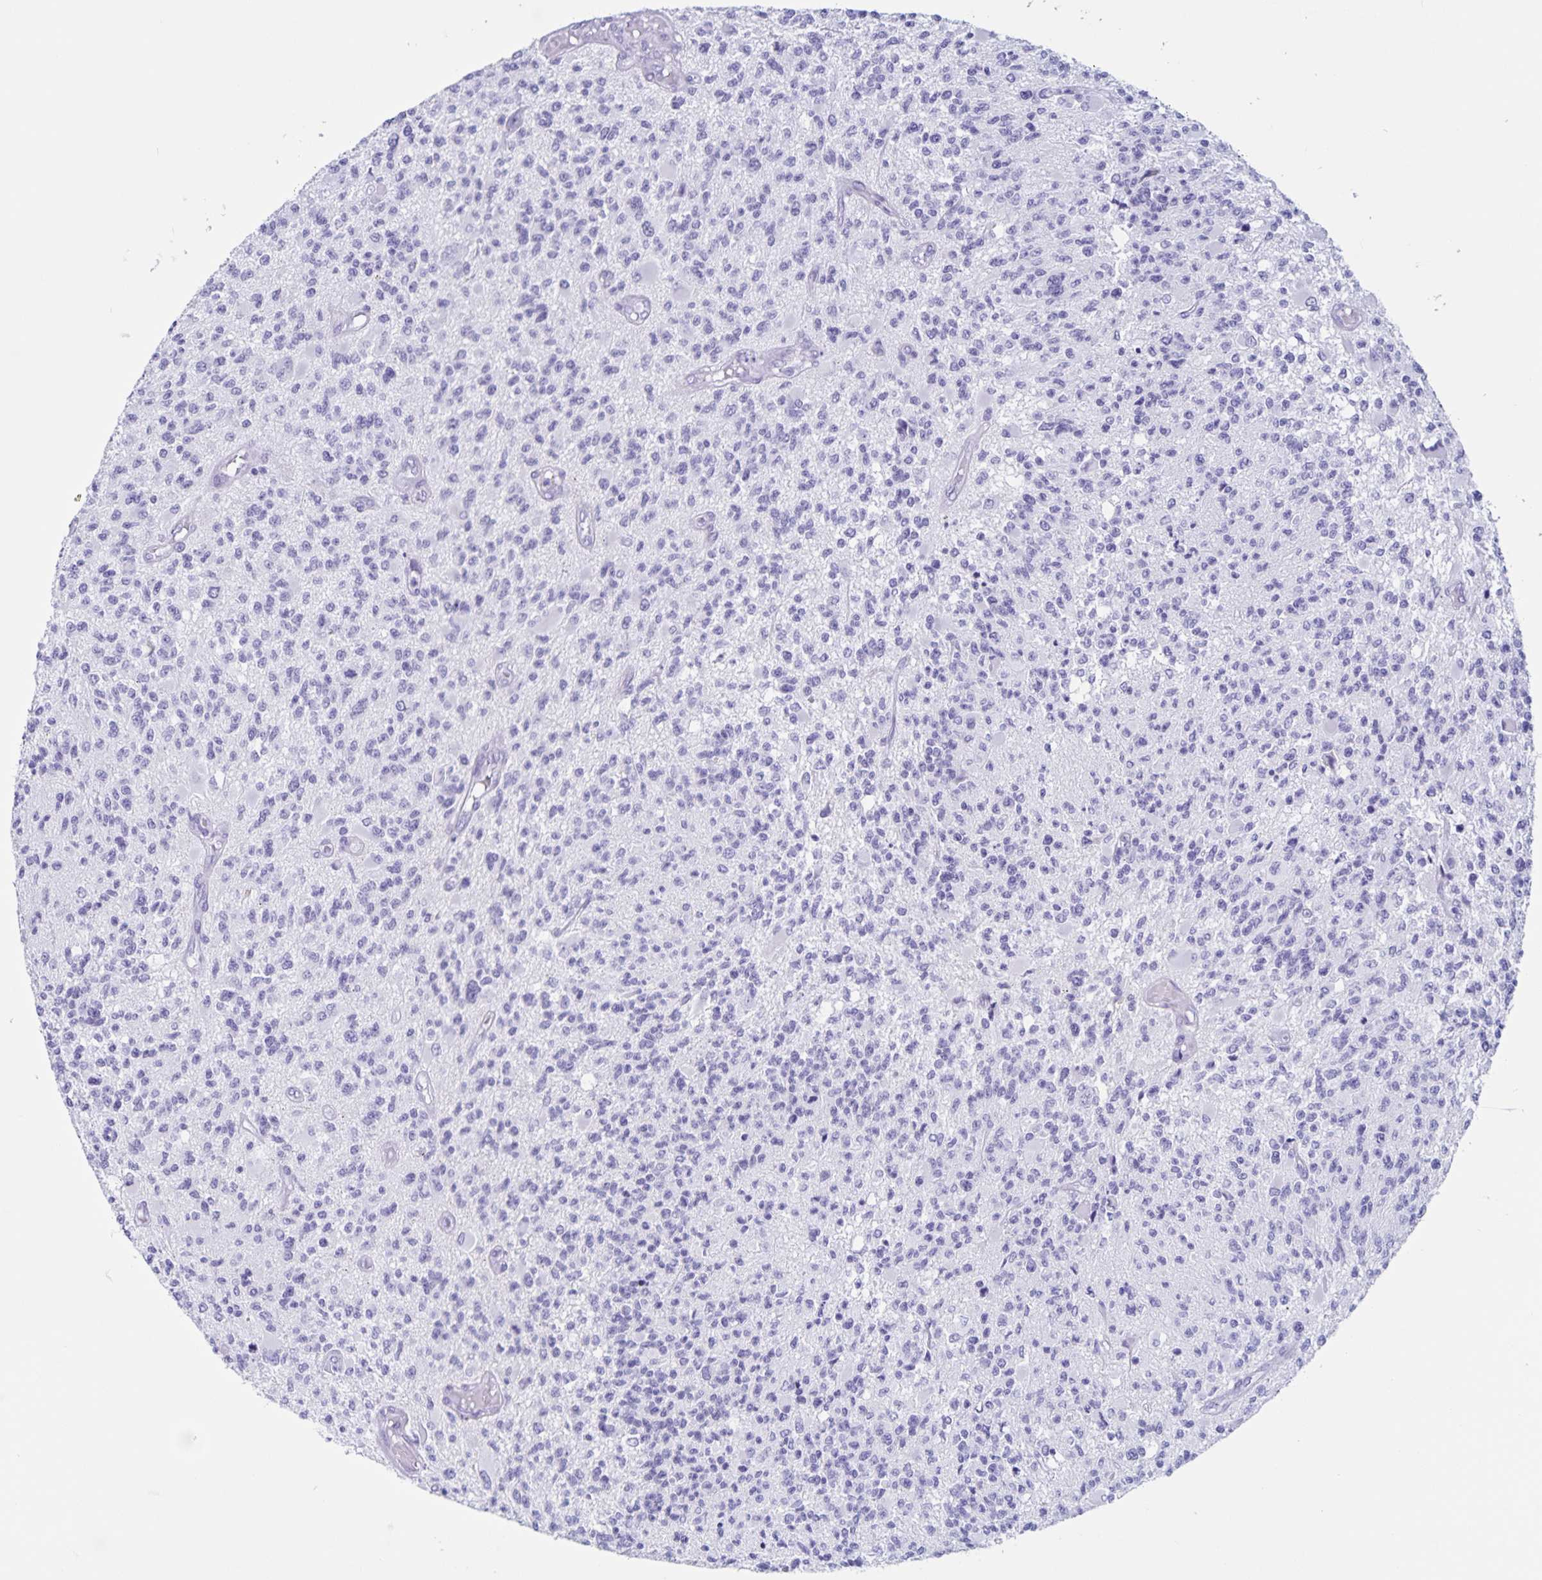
{"staining": {"intensity": "negative", "quantity": "none", "location": "none"}, "tissue": "glioma", "cell_type": "Tumor cells", "image_type": "cancer", "snomed": [{"axis": "morphology", "description": "Glioma, malignant, High grade"}, {"axis": "topography", "description": "Brain"}], "caption": "Glioma stained for a protein using IHC demonstrates no staining tumor cells.", "gene": "C12orf56", "patient": {"sex": "female", "age": 63}}